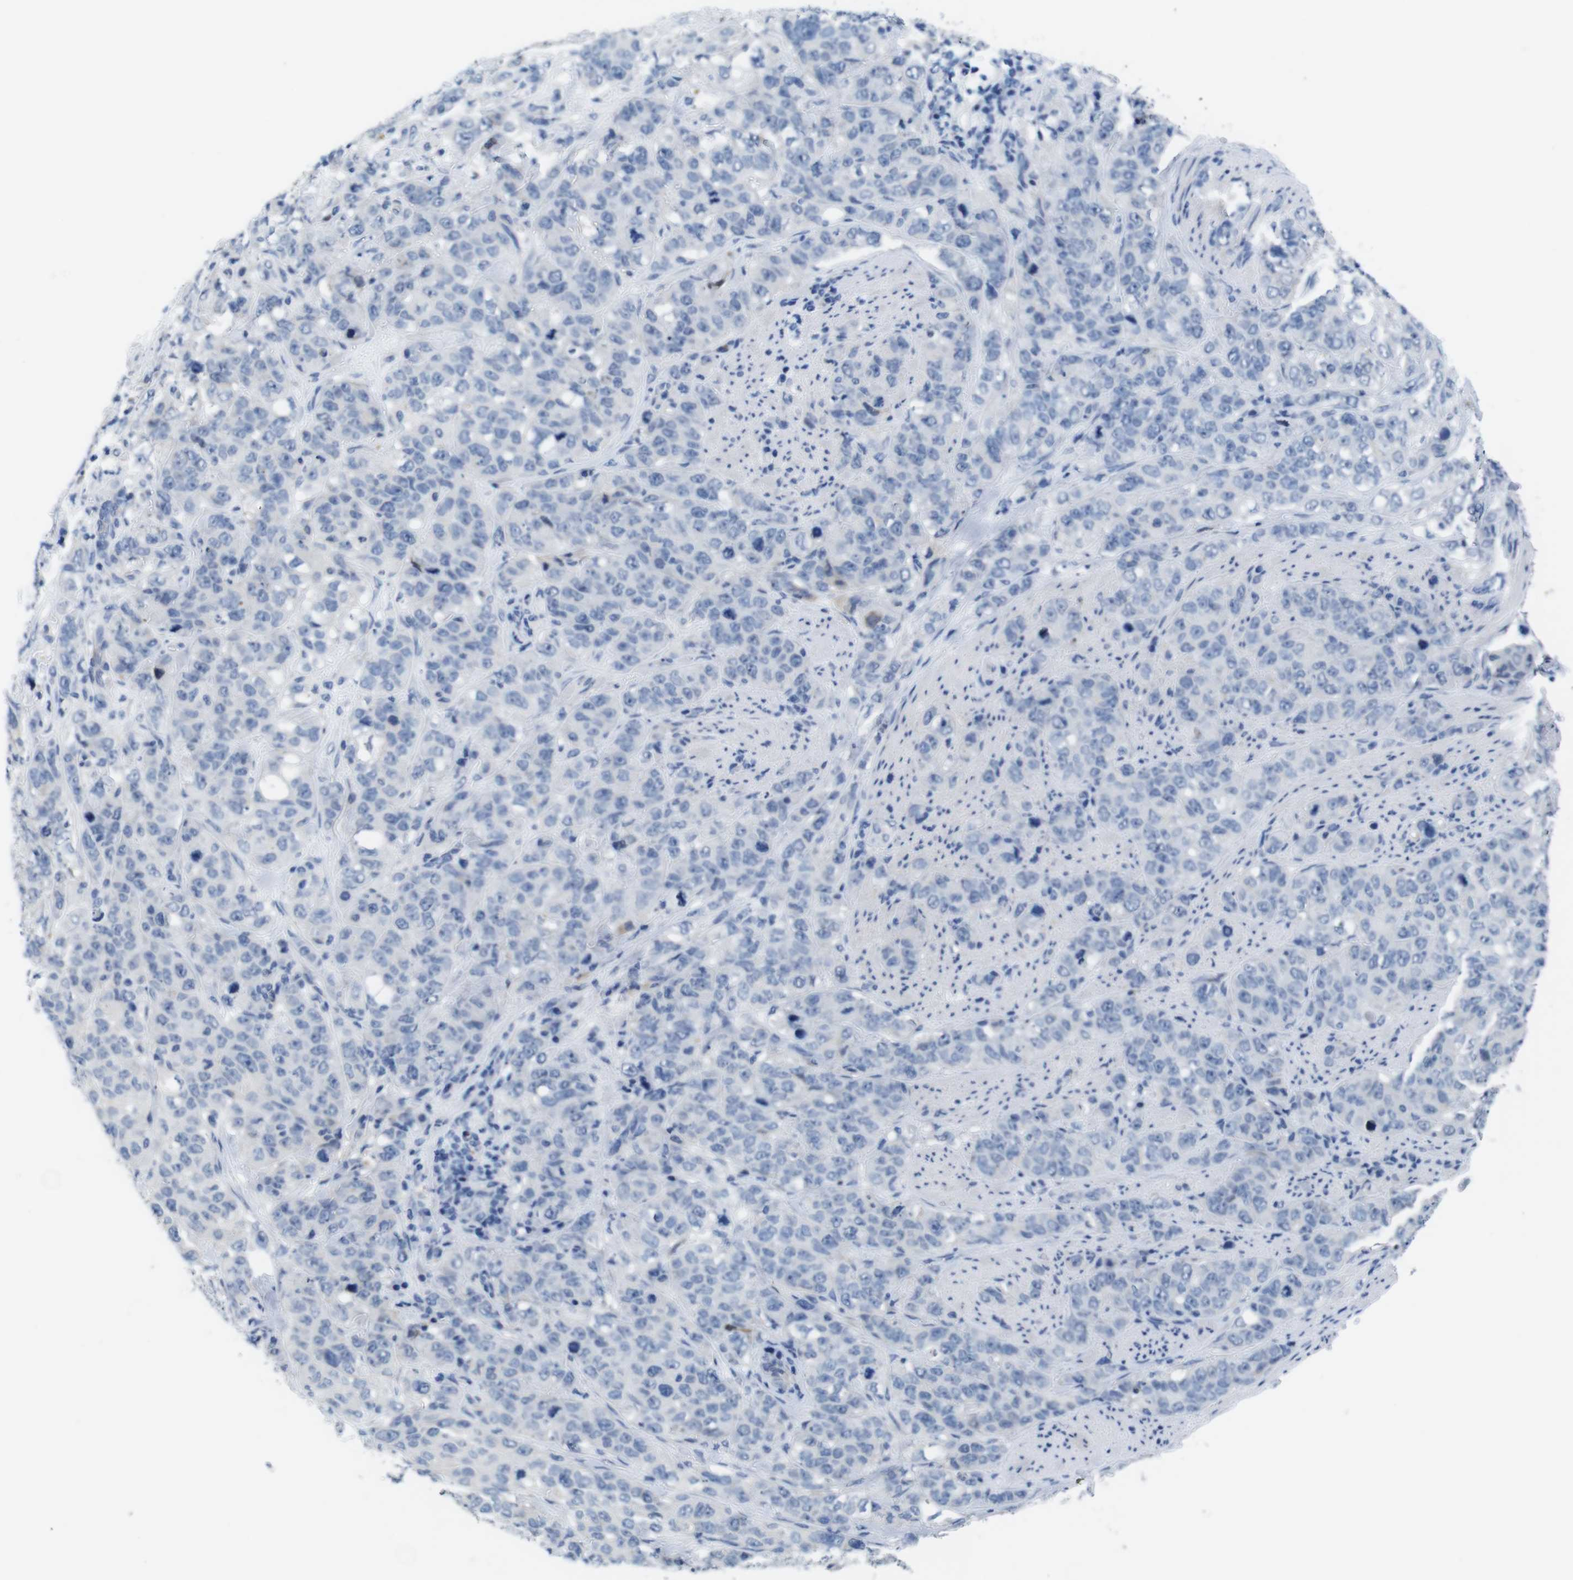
{"staining": {"intensity": "negative", "quantity": "none", "location": "none"}, "tissue": "stomach cancer", "cell_type": "Tumor cells", "image_type": "cancer", "snomed": [{"axis": "morphology", "description": "Adenocarcinoma, NOS"}, {"axis": "topography", "description": "Stomach"}], "caption": "This is a image of immunohistochemistry staining of adenocarcinoma (stomach), which shows no staining in tumor cells.", "gene": "C1RL", "patient": {"sex": "male", "age": 48}}